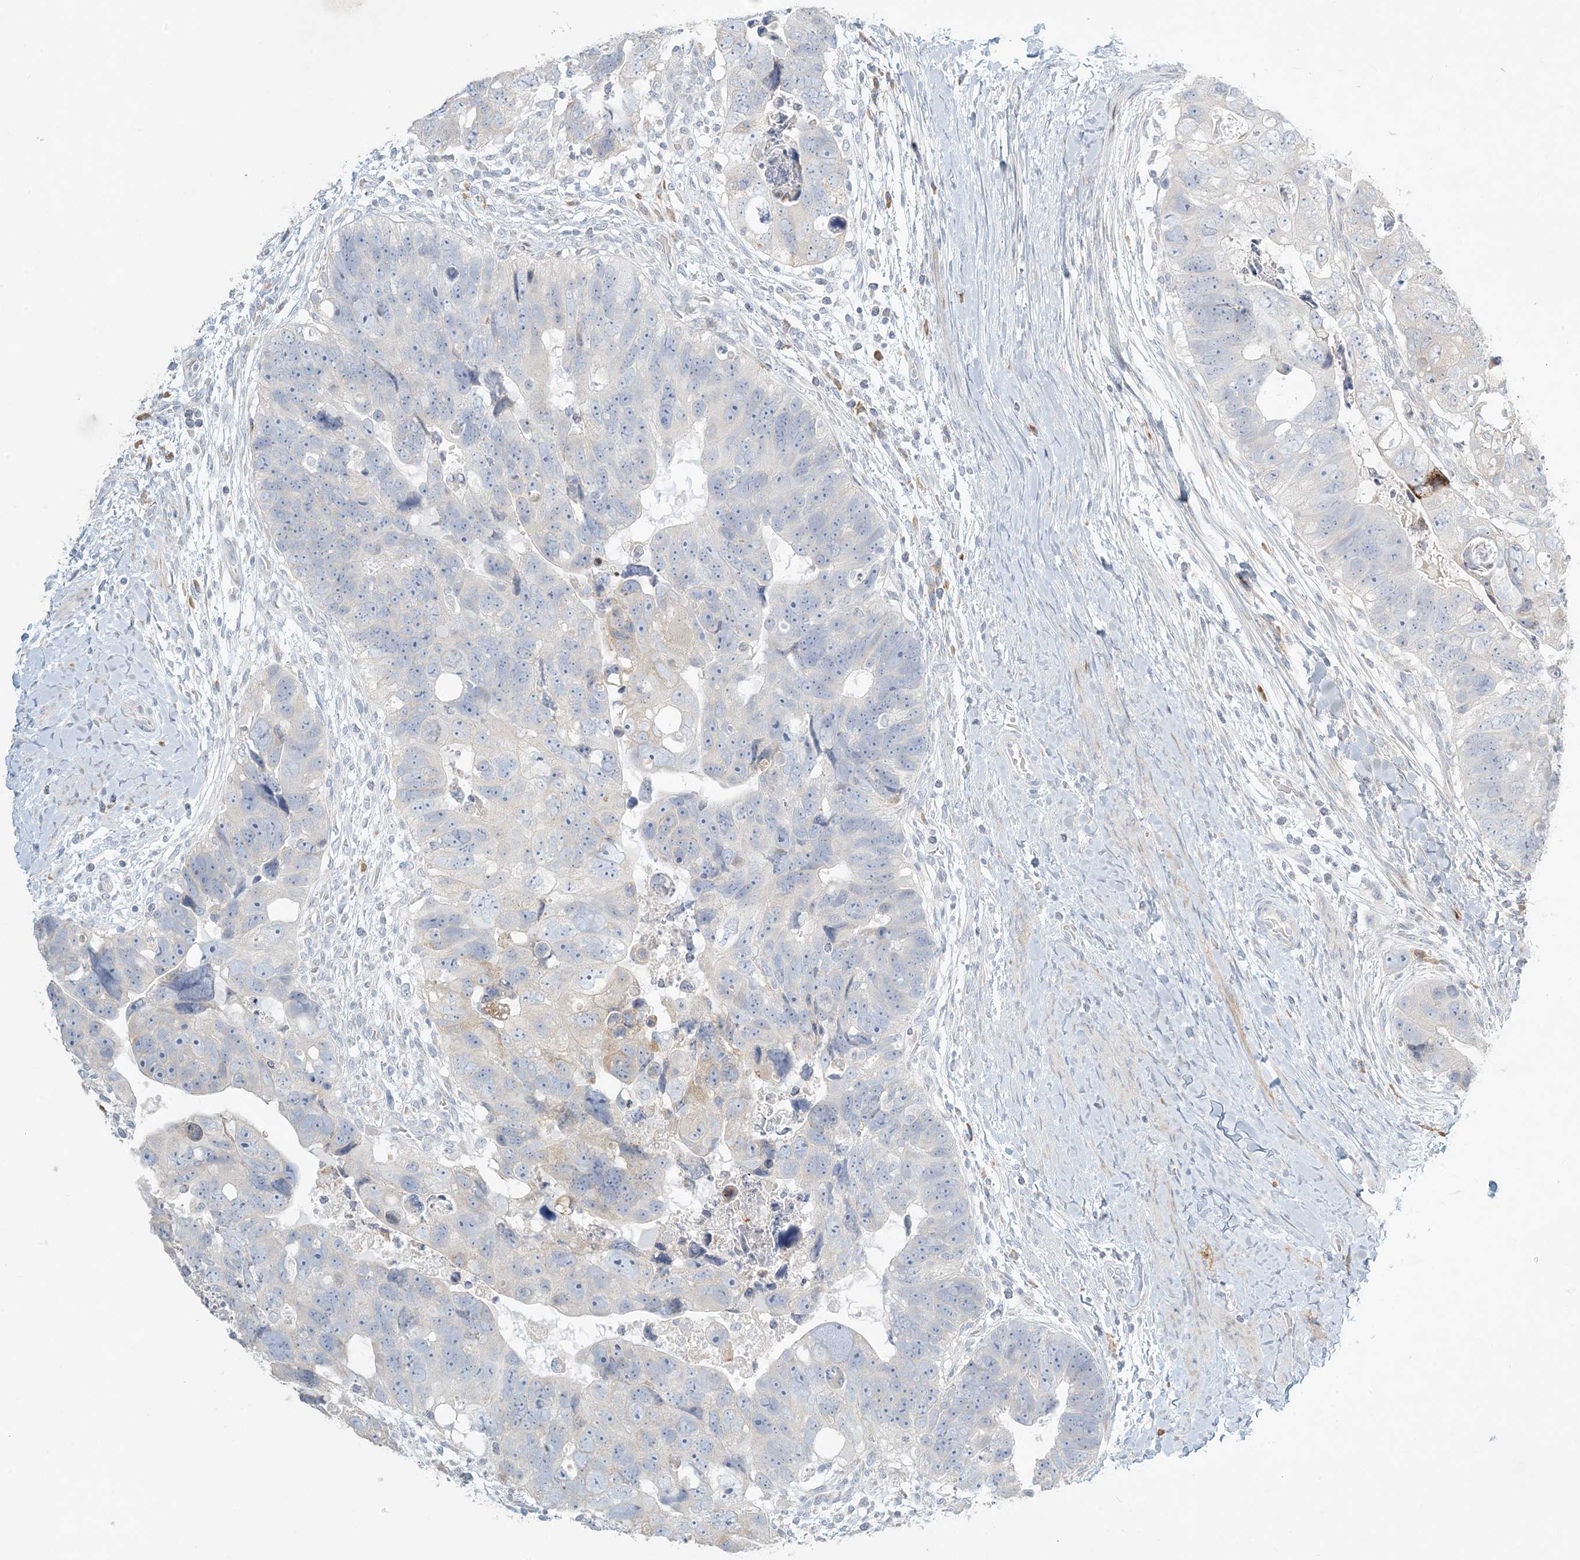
{"staining": {"intensity": "negative", "quantity": "none", "location": "none"}, "tissue": "colorectal cancer", "cell_type": "Tumor cells", "image_type": "cancer", "snomed": [{"axis": "morphology", "description": "Adenocarcinoma, NOS"}, {"axis": "topography", "description": "Rectum"}], "caption": "High power microscopy histopathology image of an immunohistochemistry (IHC) histopathology image of colorectal cancer, revealing no significant positivity in tumor cells.", "gene": "ZNF385D", "patient": {"sex": "male", "age": 59}}